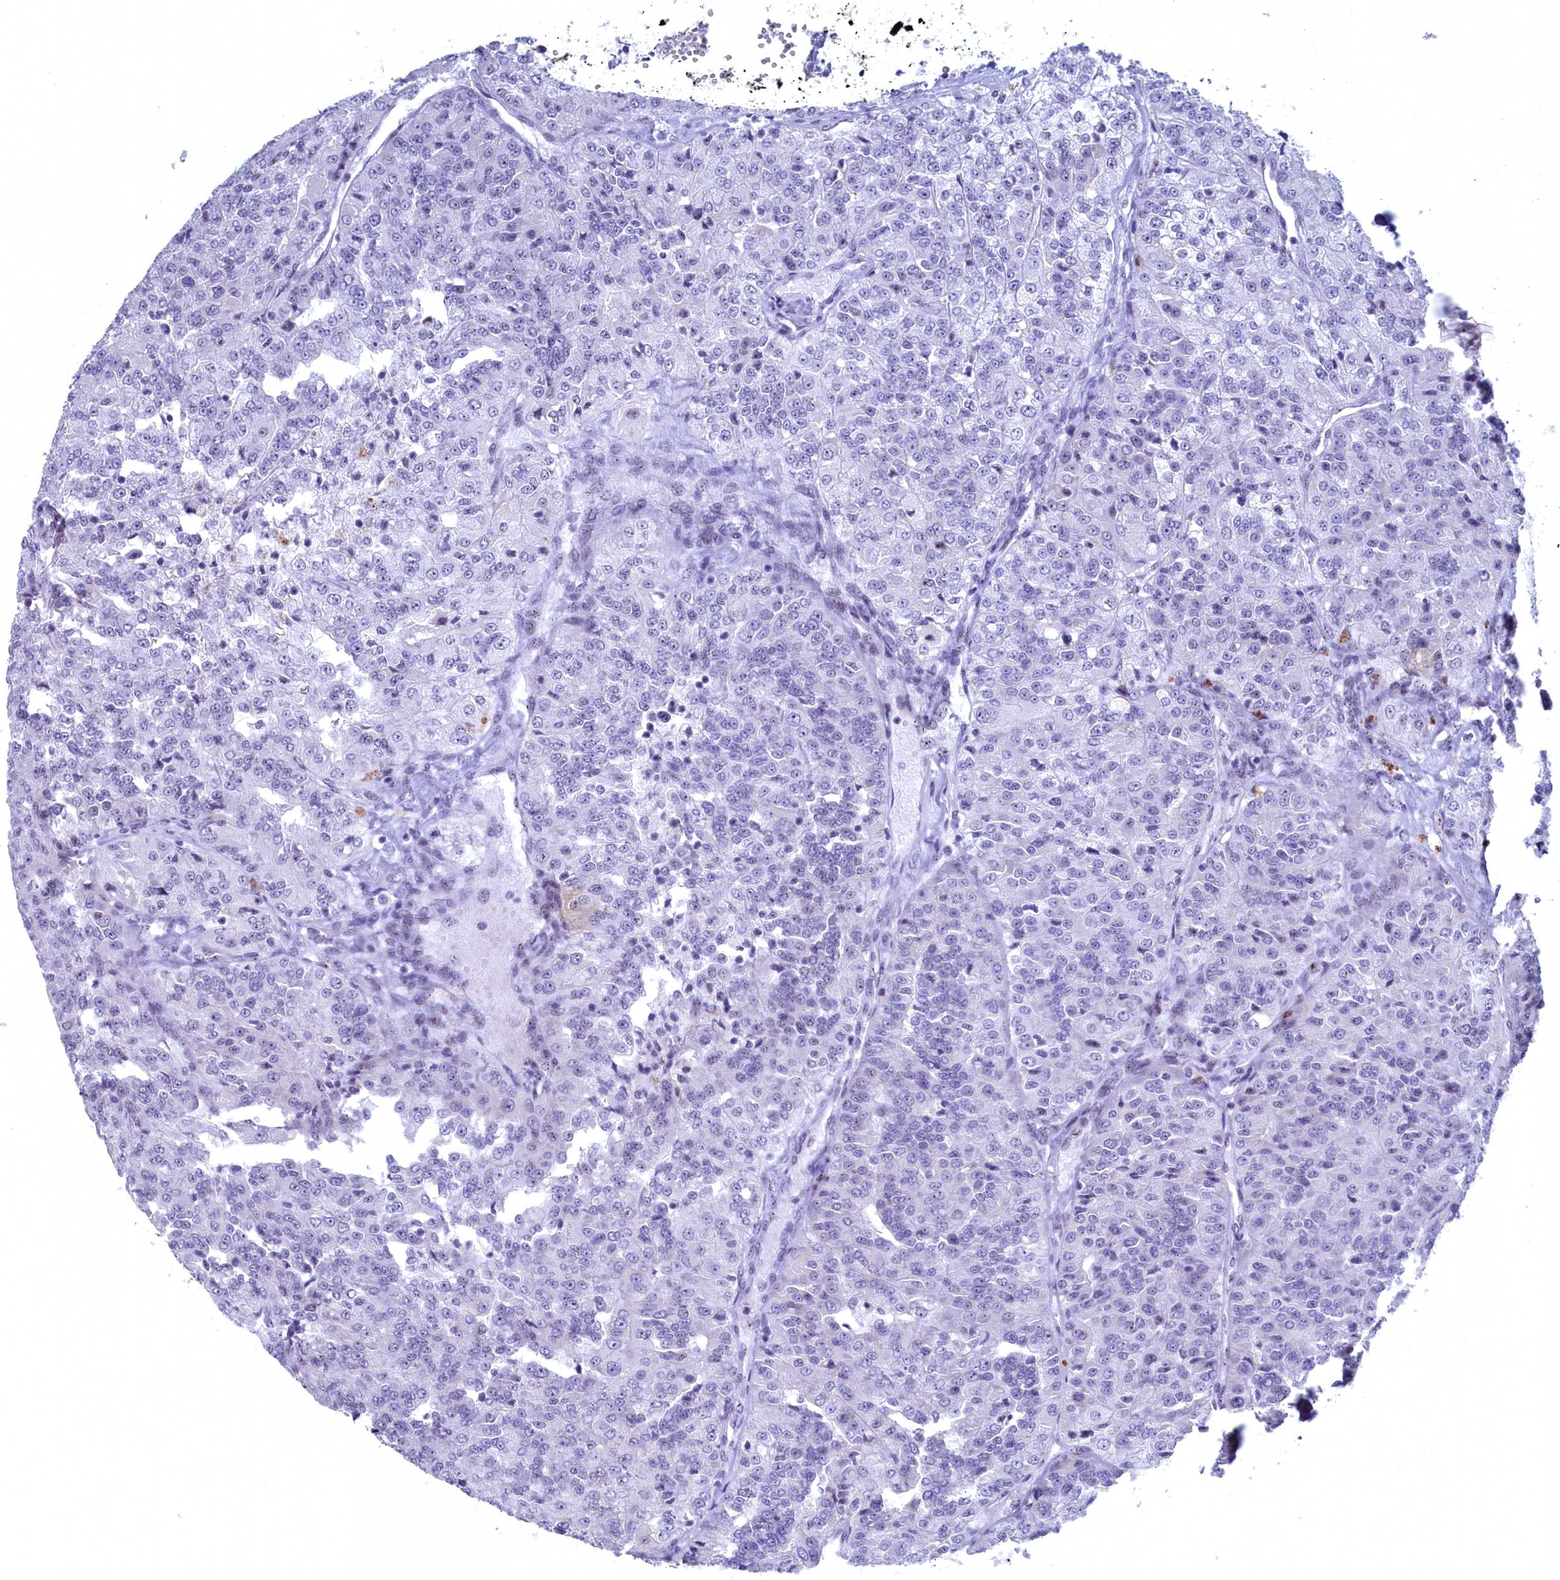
{"staining": {"intensity": "negative", "quantity": "none", "location": "none"}, "tissue": "renal cancer", "cell_type": "Tumor cells", "image_type": "cancer", "snomed": [{"axis": "morphology", "description": "Adenocarcinoma, NOS"}, {"axis": "topography", "description": "Kidney"}], "caption": "Renal cancer was stained to show a protein in brown. There is no significant positivity in tumor cells.", "gene": "WDR76", "patient": {"sex": "female", "age": 63}}